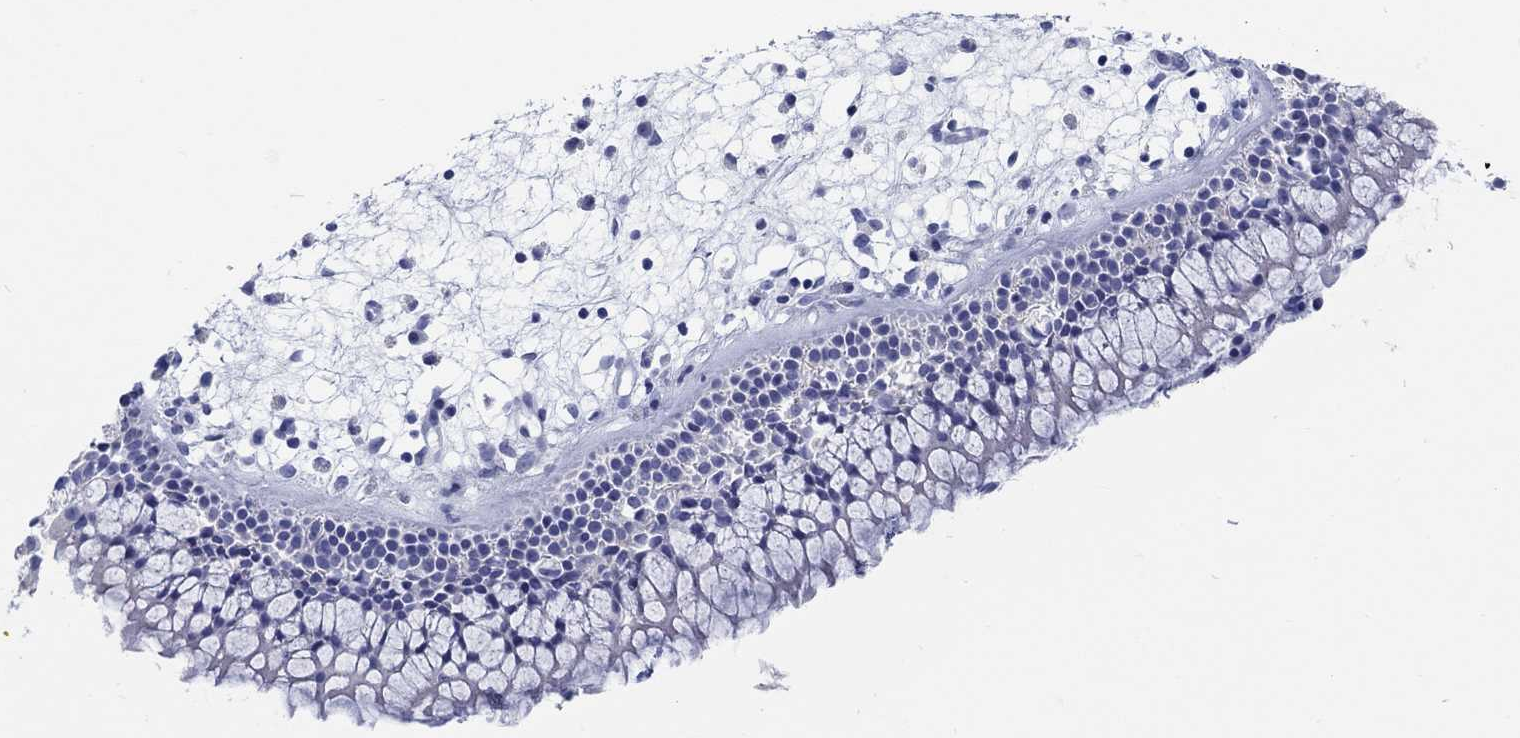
{"staining": {"intensity": "negative", "quantity": "none", "location": "none"}, "tissue": "nasopharynx", "cell_type": "Respiratory epithelial cells", "image_type": "normal", "snomed": [{"axis": "morphology", "description": "Normal tissue, NOS"}, {"axis": "morphology", "description": "Polyp, NOS"}, {"axis": "topography", "description": "Nasopharynx"}], "caption": "A high-resolution histopathology image shows immunohistochemistry (IHC) staining of benign nasopharynx, which displays no significant positivity in respiratory epithelial cells.", "gene": "RD3L", "patient": {"sex": "female", "age": 56}}